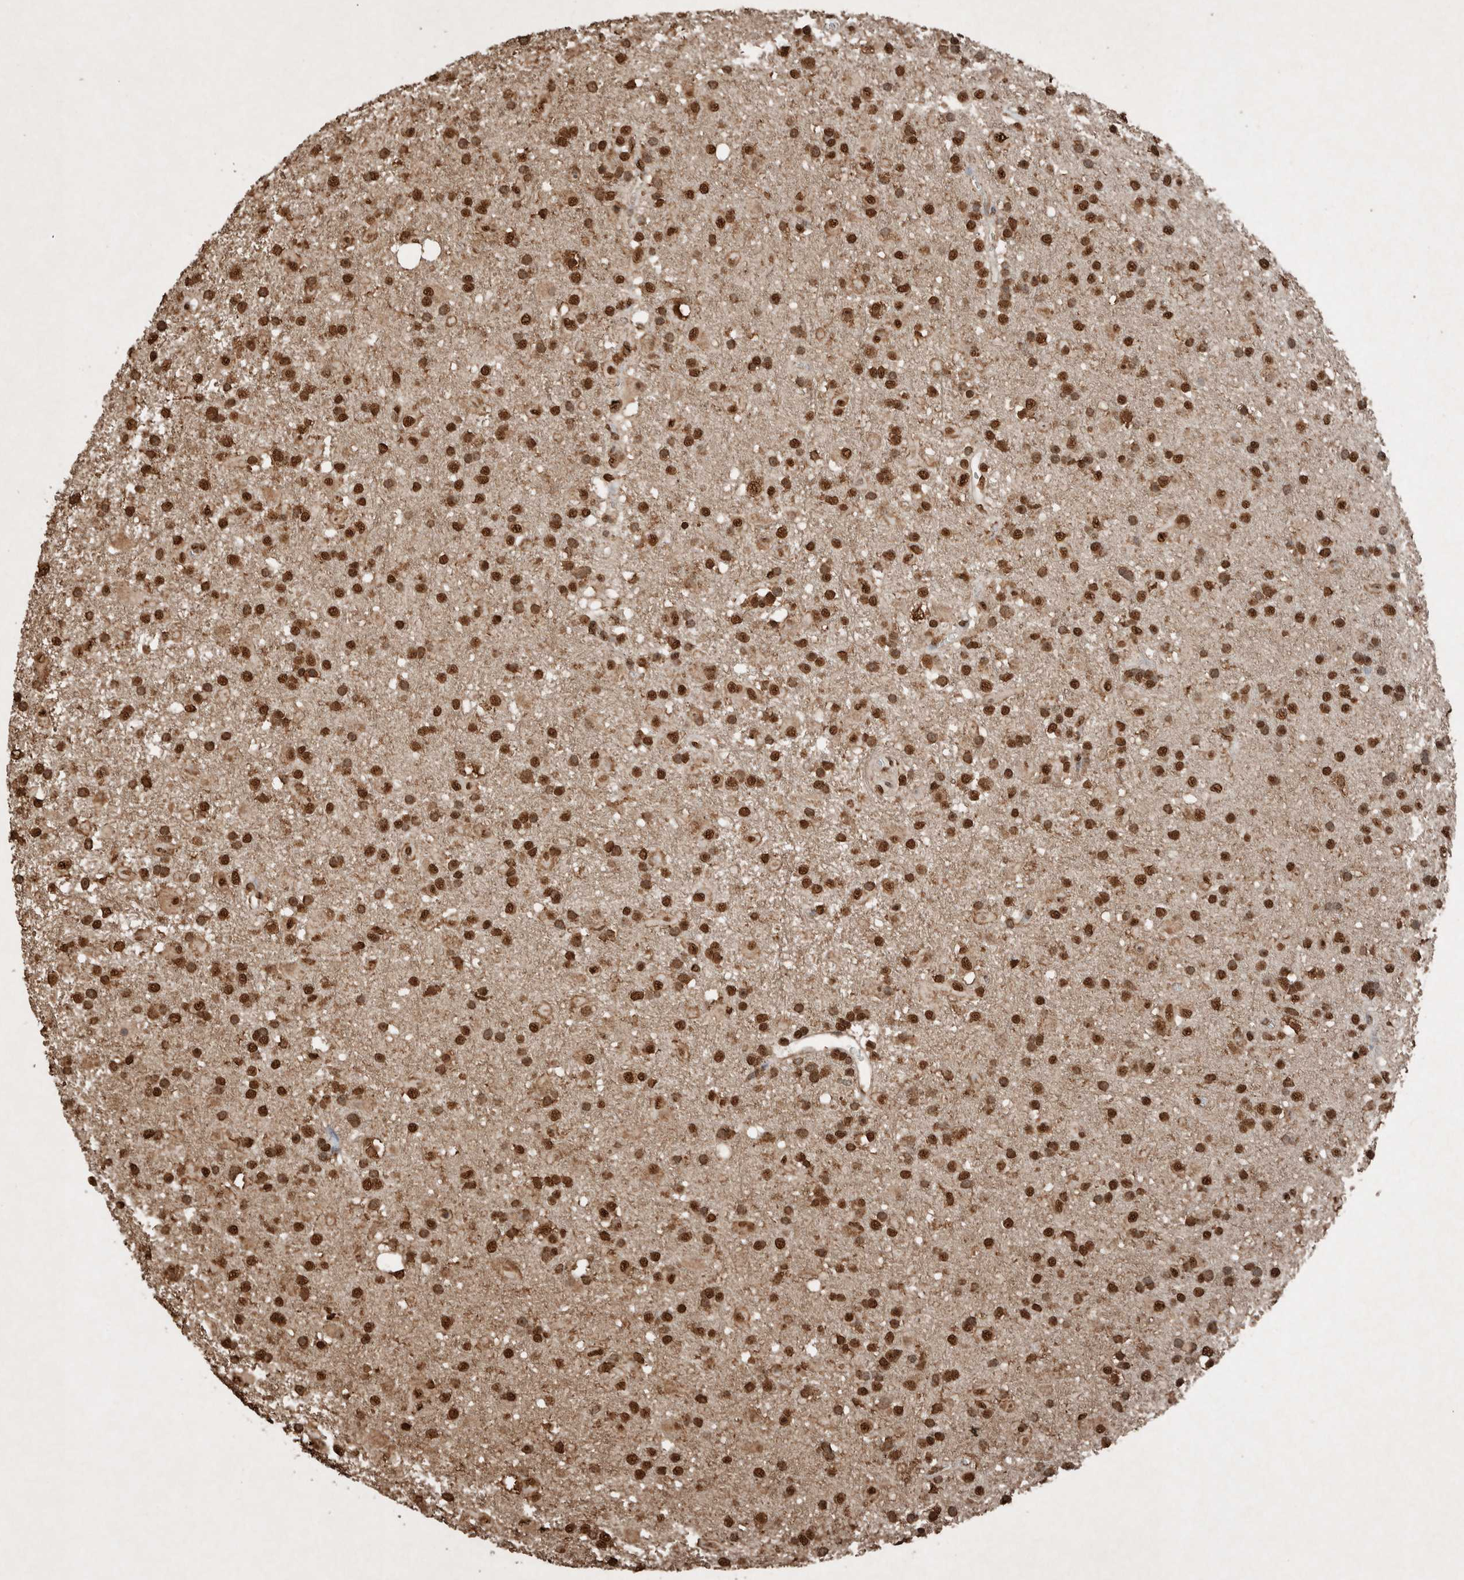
{"staining": {"intensity": "strong", "quantity": ">75%", "location": "nuclear"}, "tissue": "glioma", "cell_type": "Tumor cells", "image_type": "cancer", "snomed": [{"axis": "morphology", "description": "Glioma, malignant, Low grade"}, {"axis": "topography", "description": "Brain"}], "caption": "Immunohistochemical staining of glioma displays high levels of strong nuclear expression in approximately >75% of tumor cells.", "gene": "FSTL3", "patient": {"sex": "male", "age": 65}}